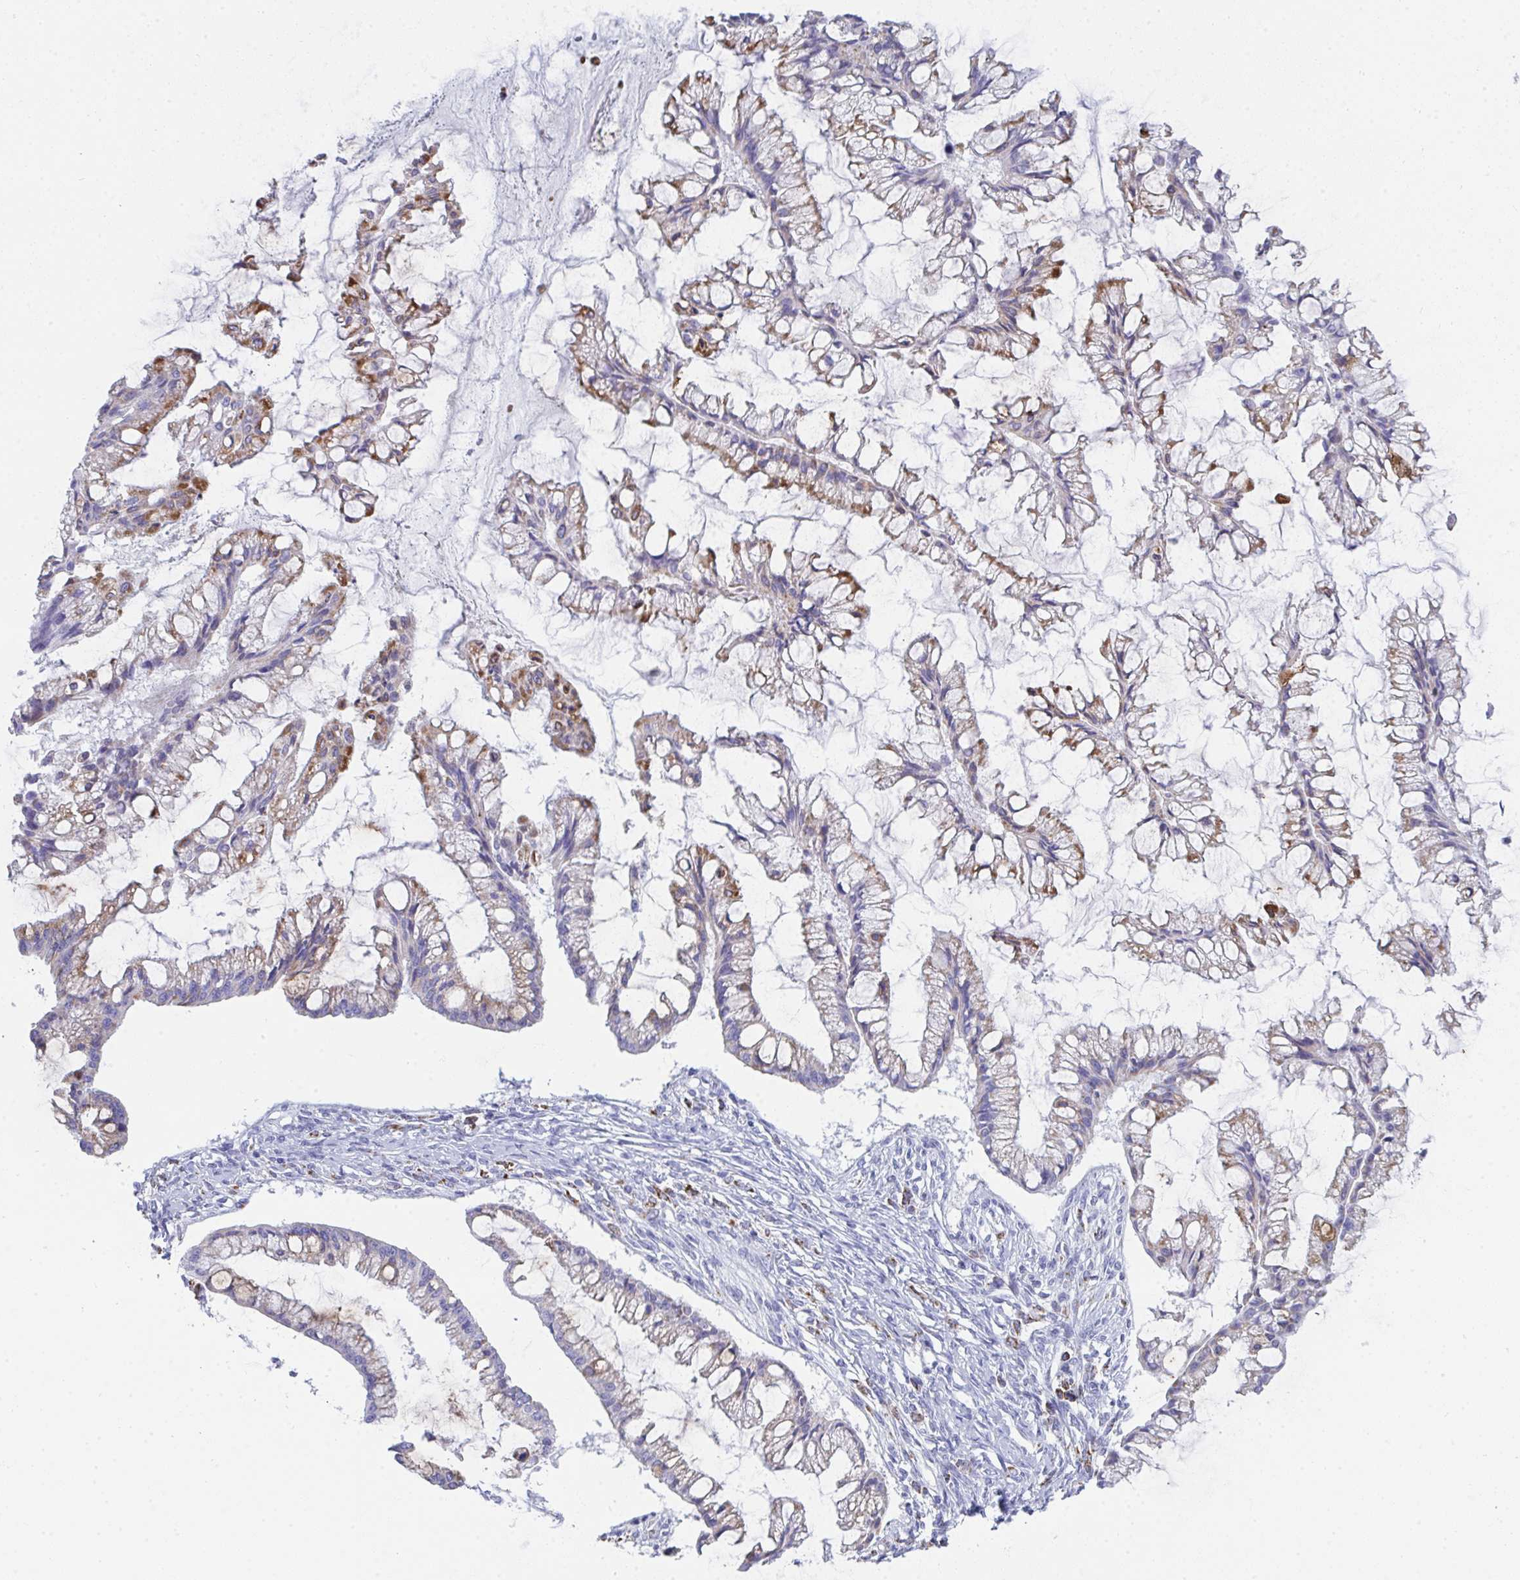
{"staining": {"intensity": "moderate", "quantity": "25%-75%", "location": "cytoplasmic/membranous"}, "tissue": "ovarian cancer", "cell_type": "Tumor cells", "image_type": "cancer", "snomed": [{"axis": "morphology", "description": "Cystadenocarcinoma, mucinous, NOS"}, {"axis": "topography", "description": "Ovary"}], "caption": "High-power microscopy captured an IHC micrograph of ovarian cancer, revealing moderate cytoplasmic/membranous positivity in about 25%-75% of tumor cells.", "gene": "AIFM1", "patient": {"sex": "female", "age": 73}}